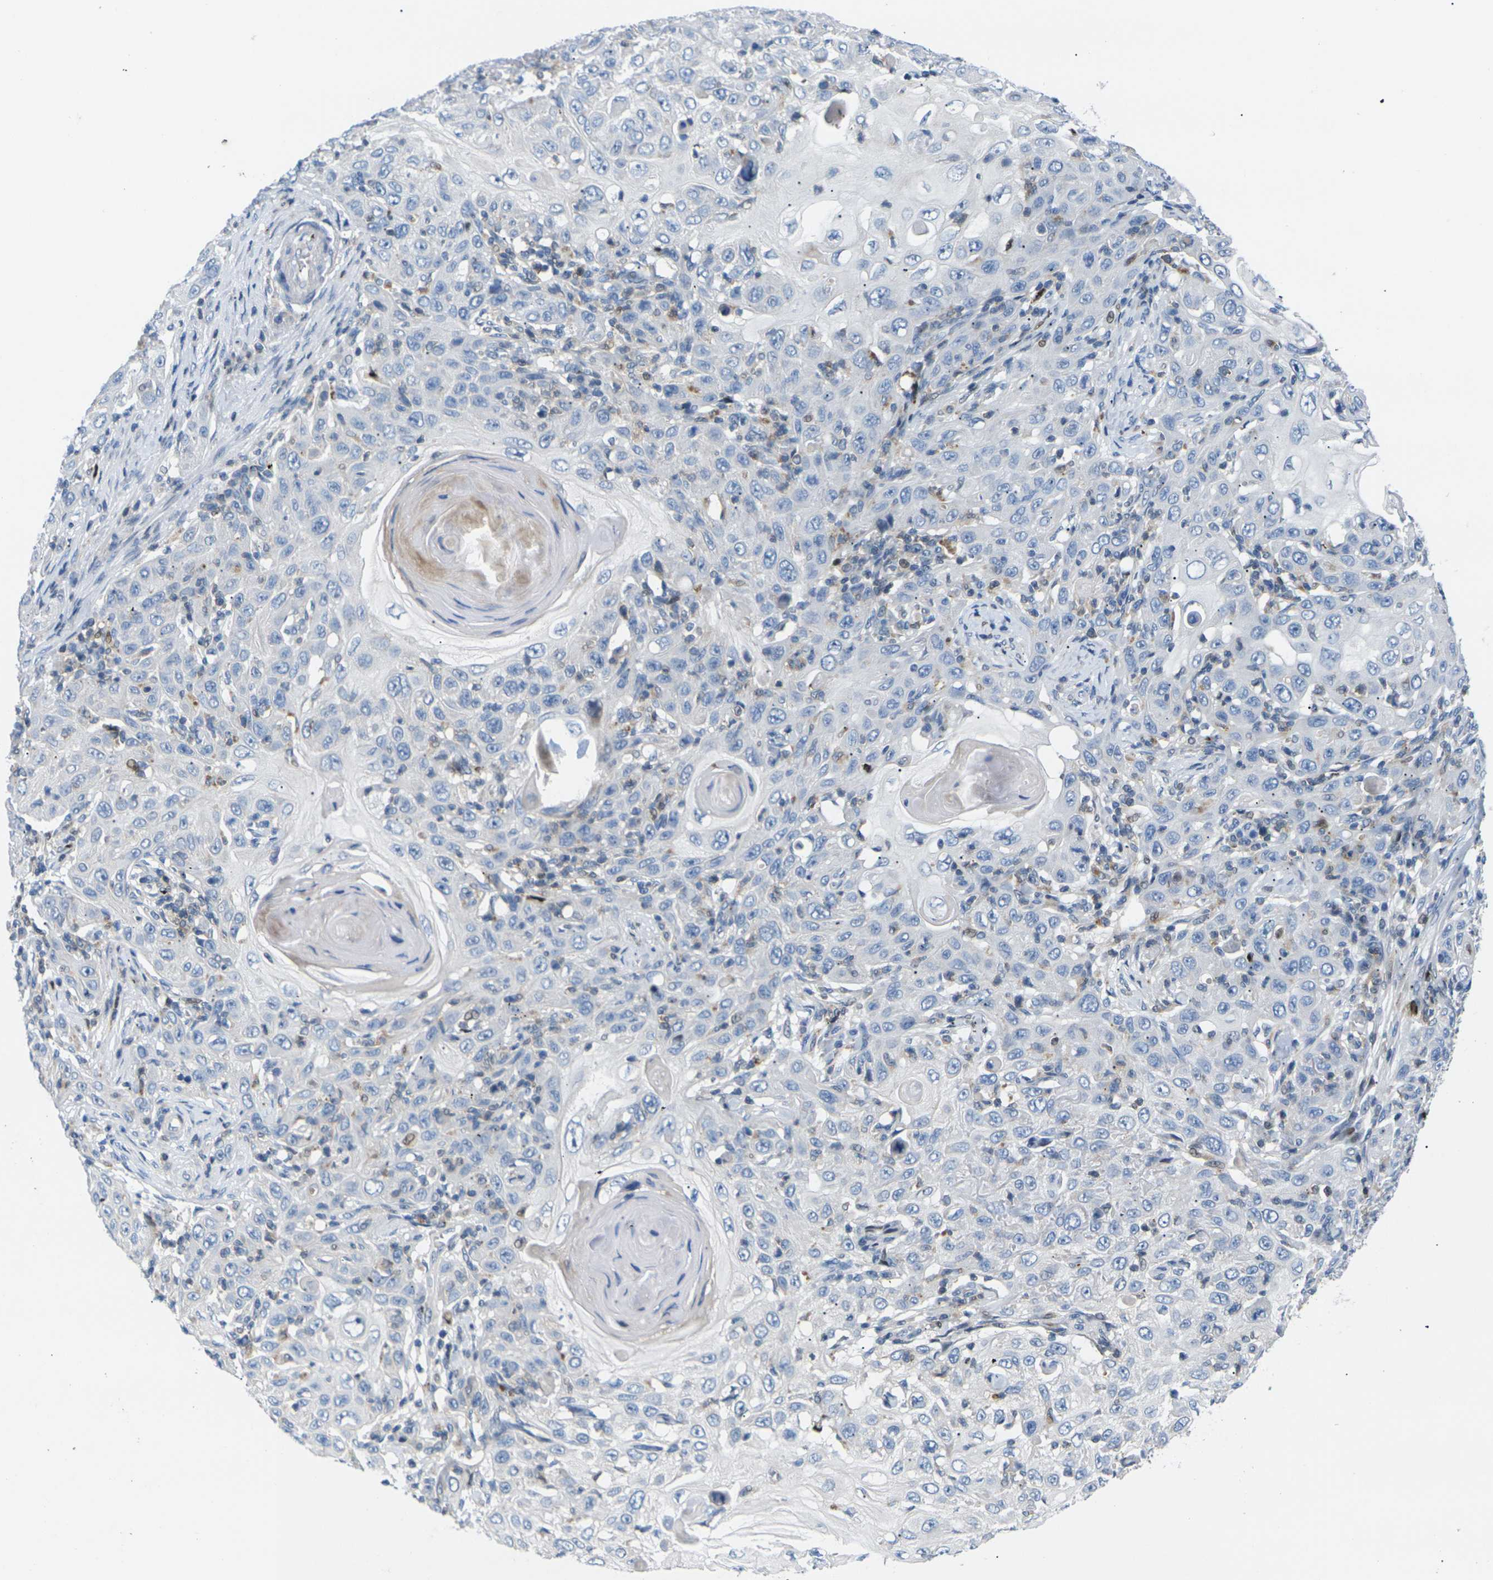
{"staining": {"intensity": "moderate", "quantity": "<25%", "location": "cytoplasmic/membranous"}, "tissue": "skin cancer", "cell_type": "Tumor cells", "image_type": "cancer", "snomed": [{"axis": "morphology", "description": "Squamous cell carcinoma, NOS"}, {"axis": "topography", "description": "Skin"}], "caption": "Immunohistochemistry (DAB) staining of squamous cell carcinoma (skin) displays moderate cytoplasmic/membranous protein positivity in approximately <25% of tumor cells. (Stains: DAB in brown, nuclei in blue, Microscopy: brightfield microscopy at high magnification).", "gene": "RPS6KA3", "patient": {"sex": "female", "age": 88}}